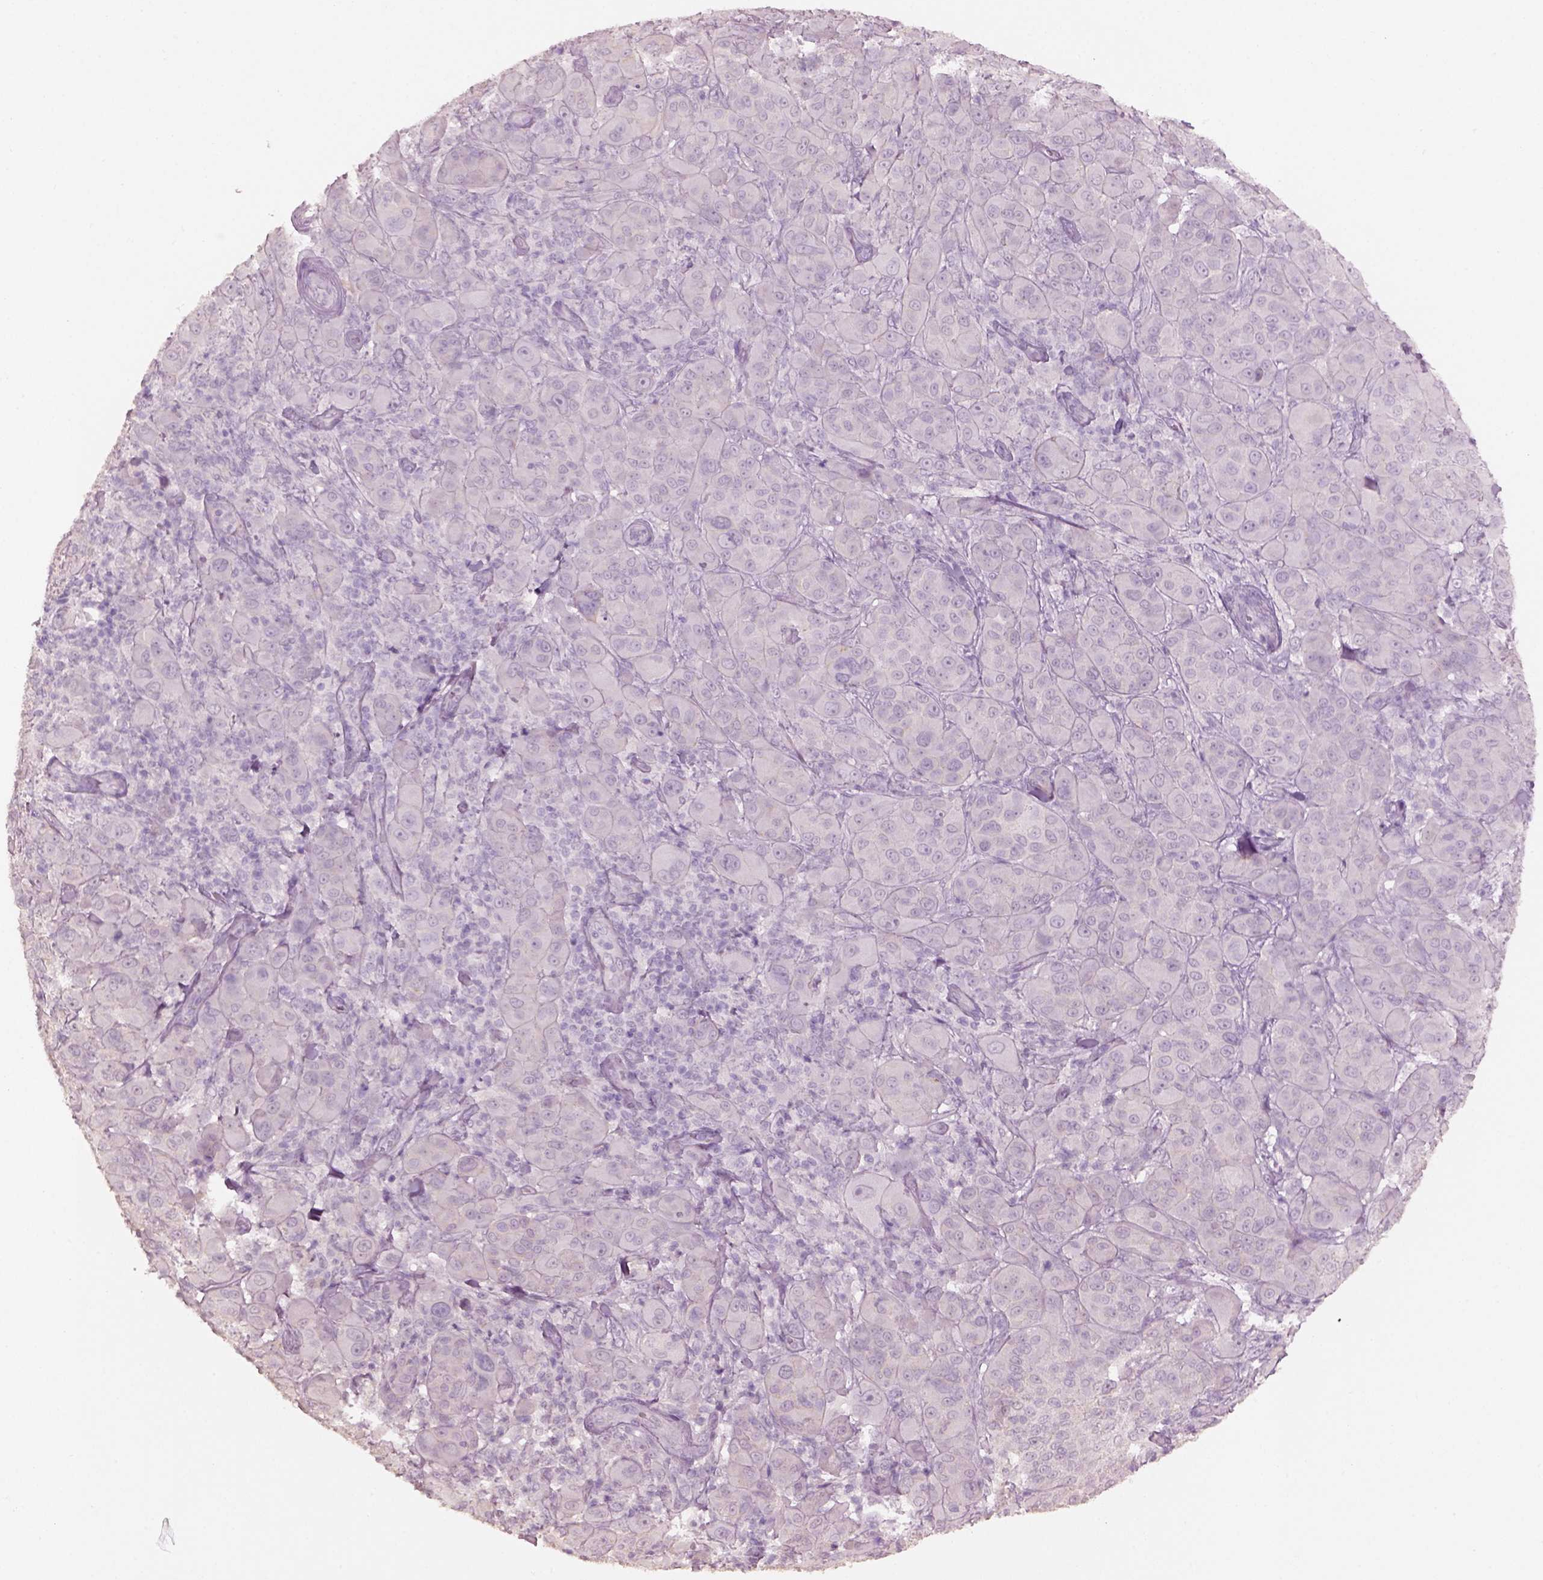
{"staining": {"intensity": "negative", "quantity": "none", "location": "none"}, "tissue": "melanoma", "cell_type": "Tumor cells", "image_type": "cancer", "snomed": [{"axis": "morphology", "description": "Malignant melanoma, NOS"}, {"axis": "topography", "description": "Skin"}], "caption": "This is an immunohistochemistry photomicrograph of malignant melanoma. There is no positivity in tumor cells.", "gene": "KCNIP3", "patient": {"sex": "female", "age": 87}}